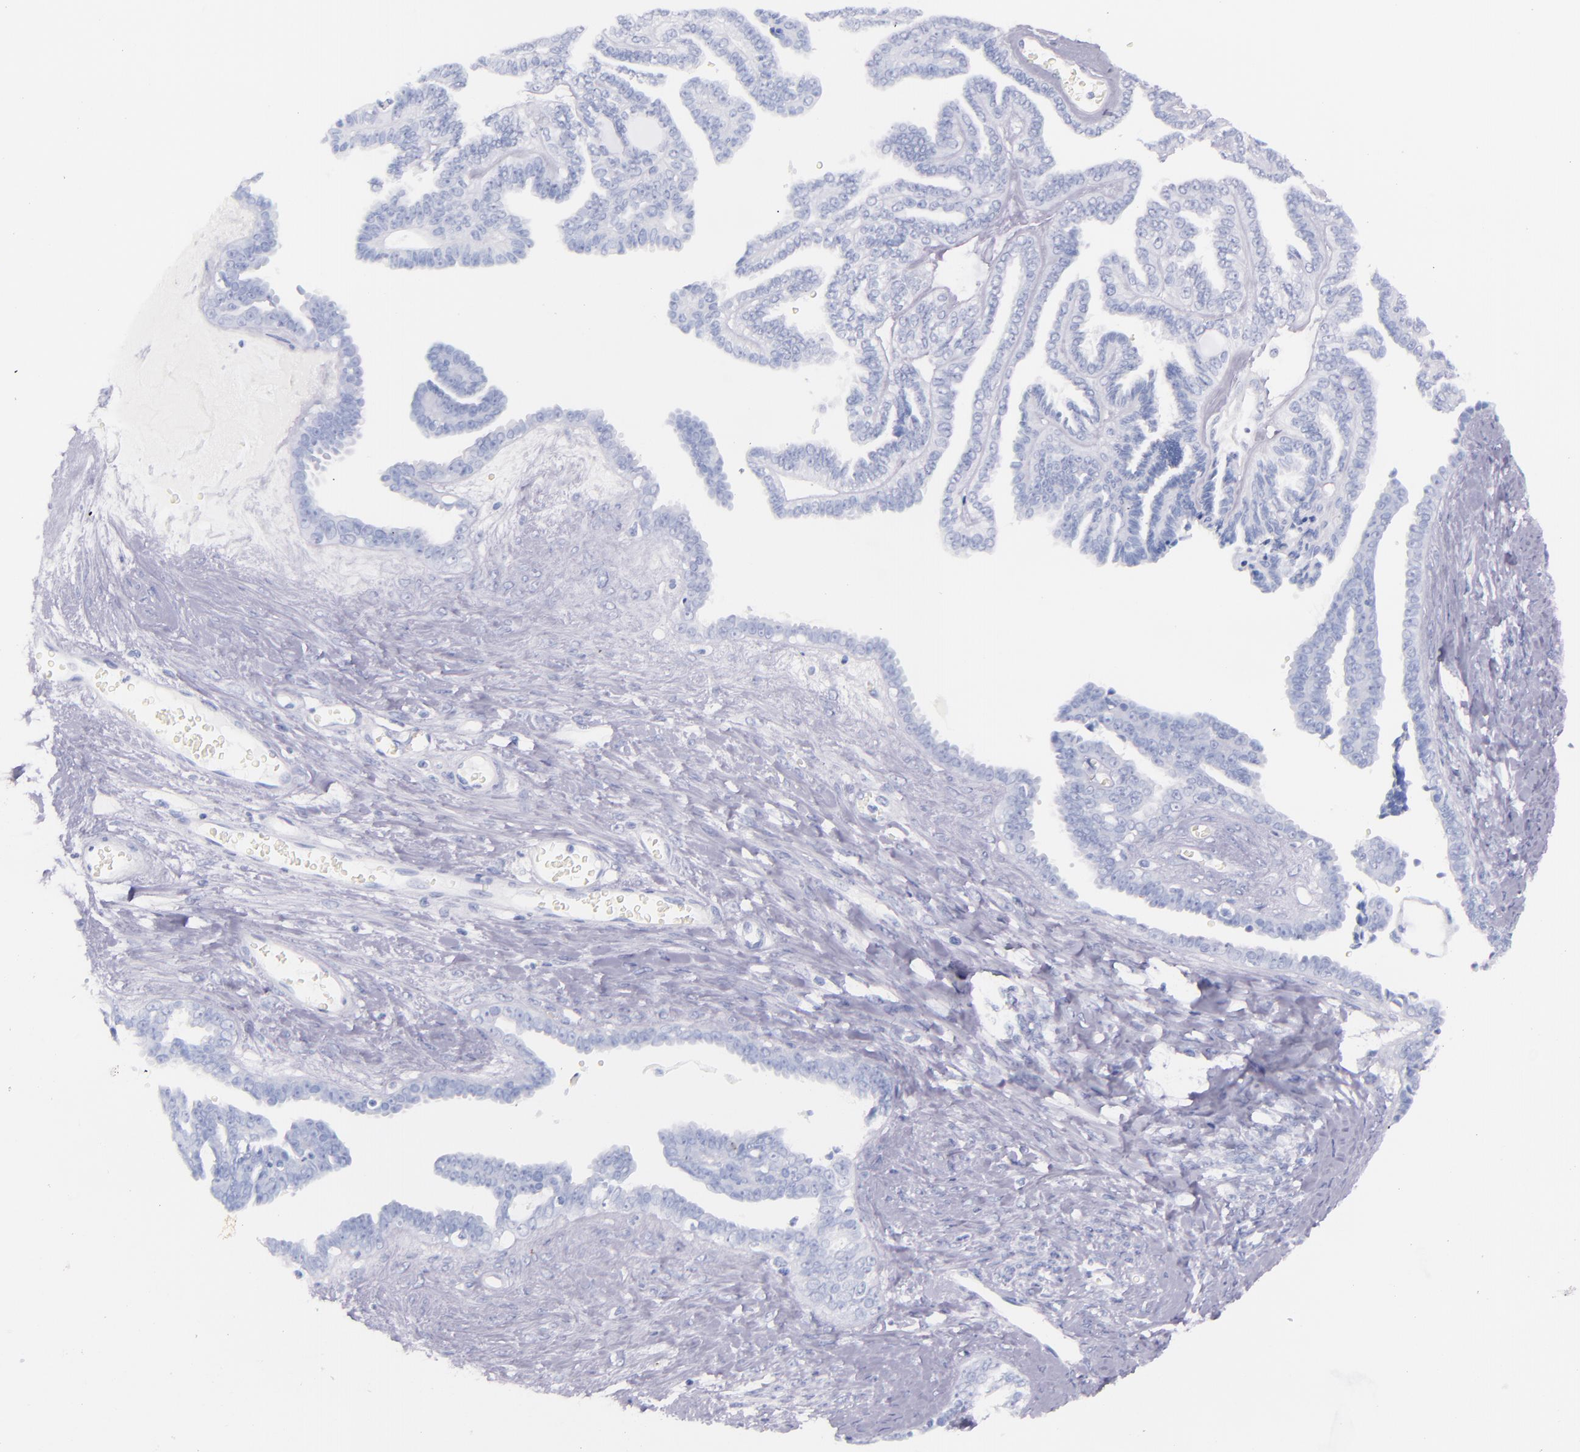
{"staining": {"intensity": "negative", "quantity": "none", "location": "none"}, "tissue": "ovarian cancer", "cell_type": "Tumor cells", "image_type": "cancer", "snomed": [{"axis": "morphology", "description": "Cystadenocarcinoma, serous, NOS"}, {"axis": "topography", "description": "Ovary"}], "caption": "Ovarian serous cystadenocarcinoma was stained to show a protein in brown. There is no significant expression in tumor cells.", "gene": "SFTPB", "patient": {"sex": "female", "age": 71}}